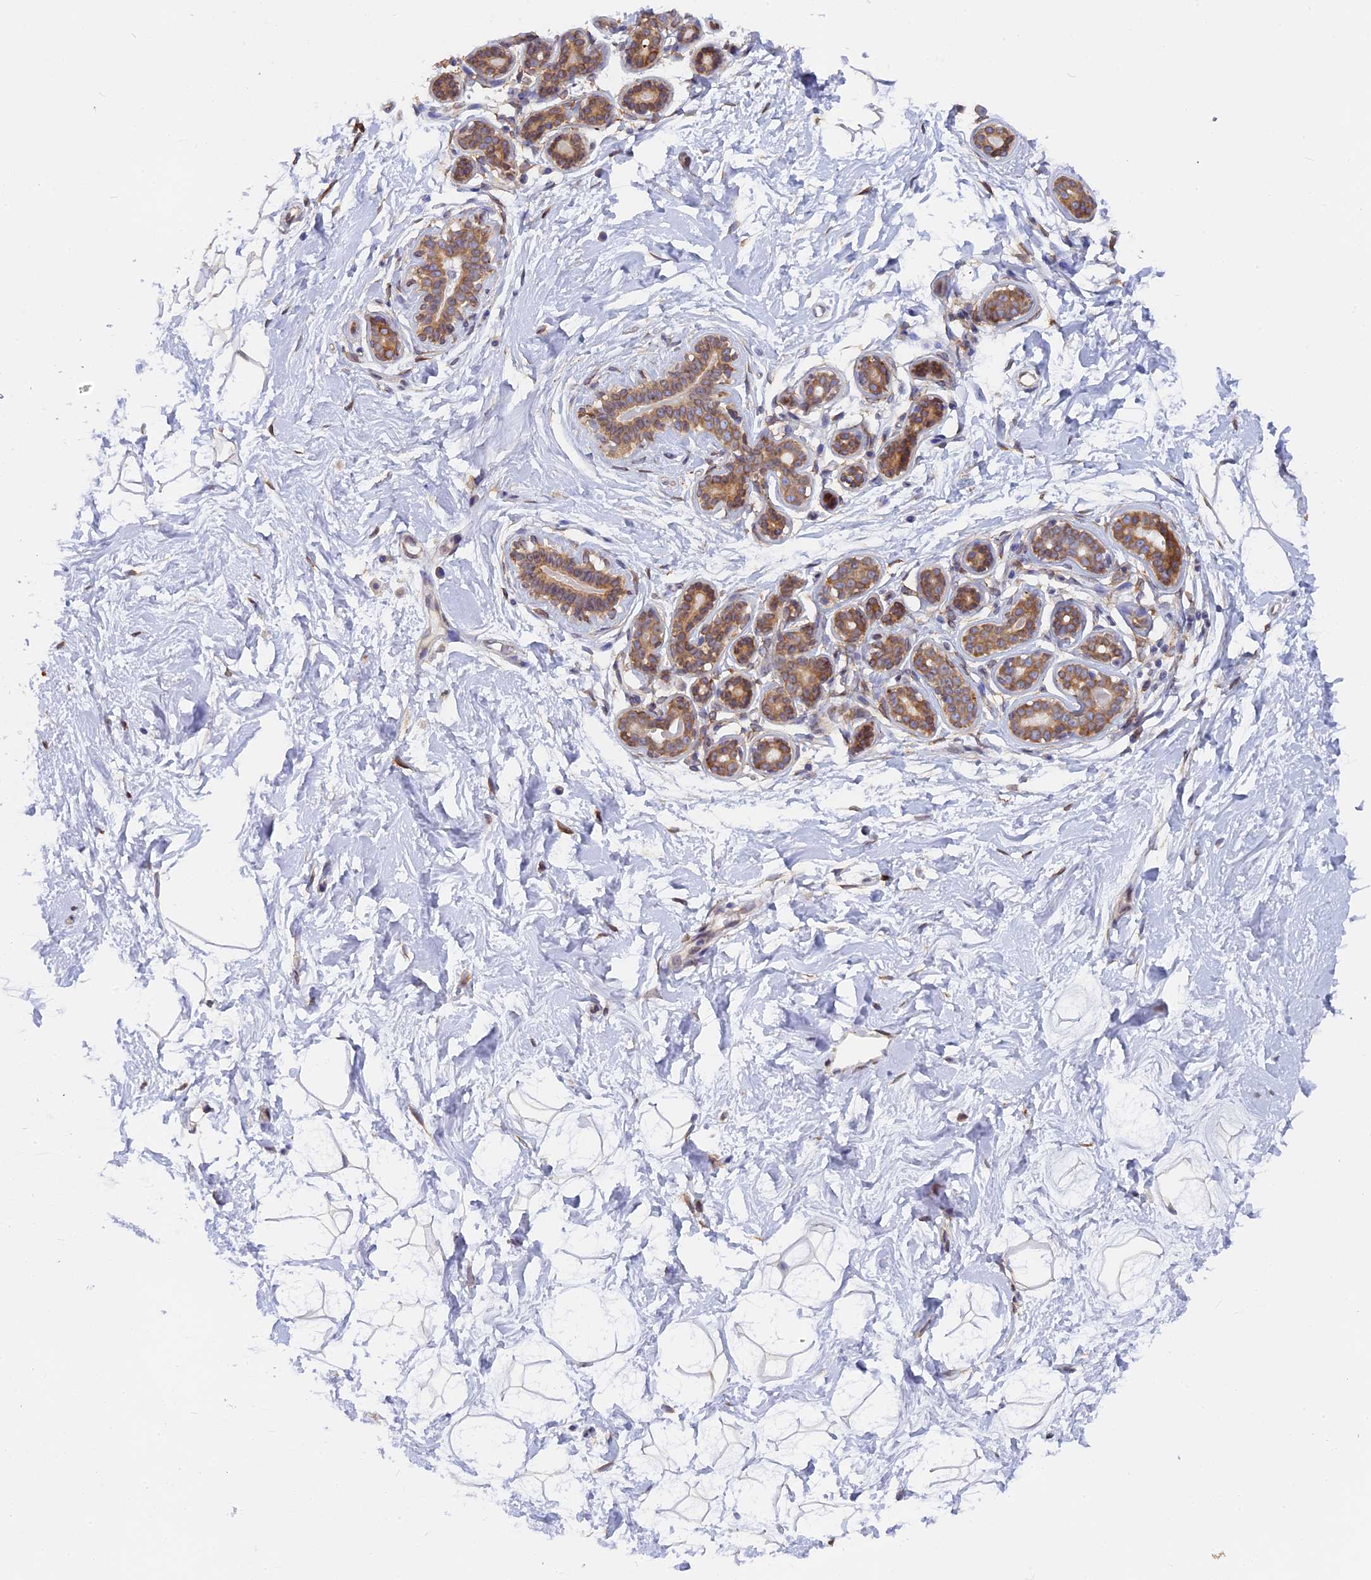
{"staining": {"intensity": "negative", "quantity": "none", "location": "none"}, "tissue": "breast", "cell_type": "Adipocytes", "image_type": "normal", "snomed": [{"axis": "morphology", "description": "Normal tissue, NOS"}, {"axis": "morphology", "description": "Adenoma, NOS"}, {"axis": "topography", "description": "Breast"}], "caption": "Photomicrograph shows no significant protein staining in adipocytes of normal breast.", "gene": "TLCD1", "patient": {"sex": "female", "age": 23}}